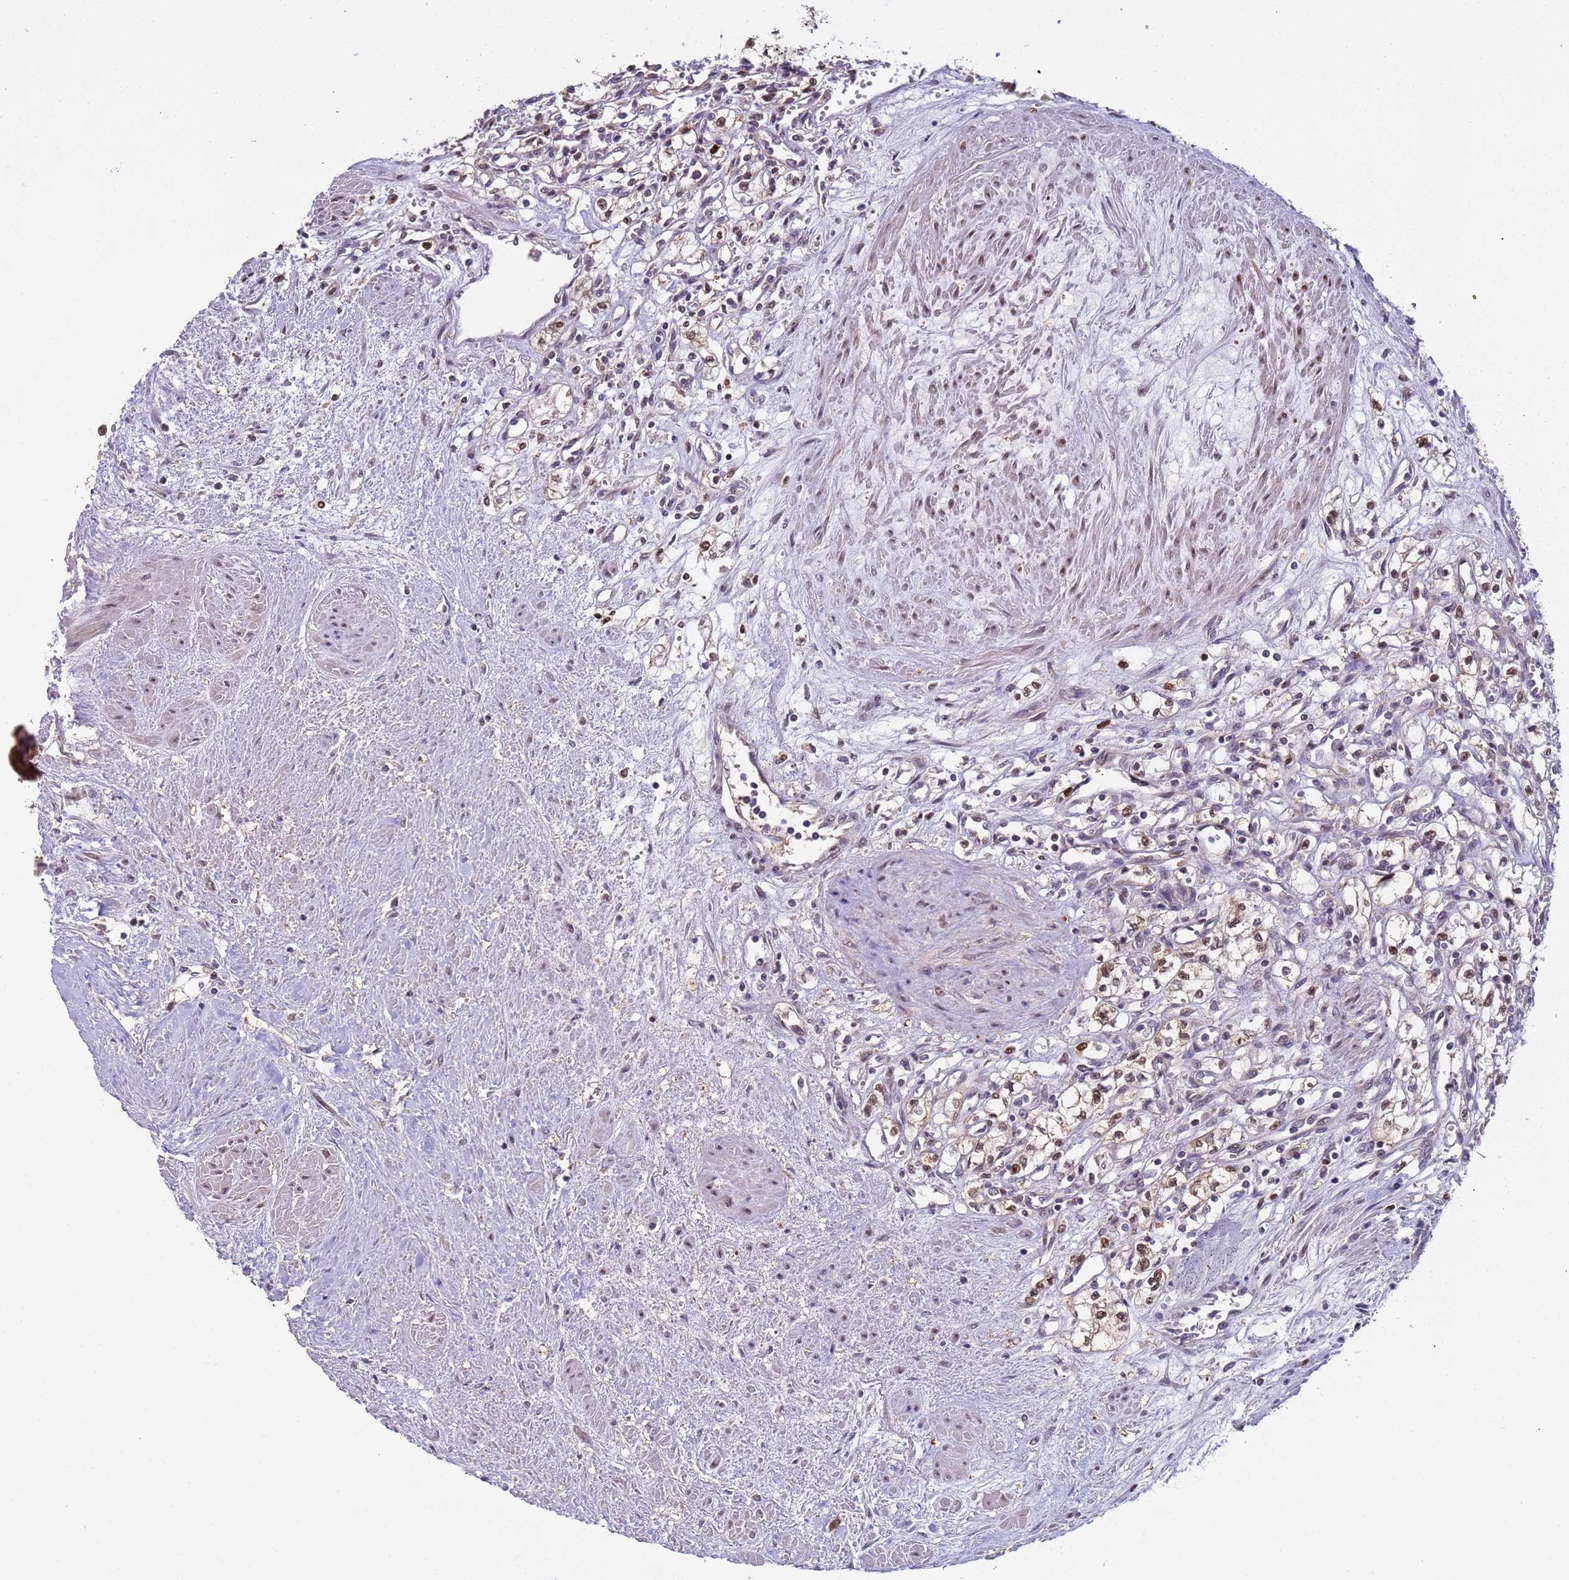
{"staining": {"intensity": "moderate", "quantity": "25%-75%", "location": "cytoplasmic/membranous,nuclear"}, "tissue": "renal cancer", "cell_type": "Tumor cells", "image_type": "cancer", "snomed": [{"axis": "morphology", "description": "Adenocarcinoma, NOS"}, {"axis": "topography", "description": "Kidney"}], "caption": "This is a histology image of immunohistochemistry staining of adenocarcinoma (renal), which shows moderate positivity in the cytoplasmic/membranous and nuclear of tumor cells.", "gene": "ZBTB5", "patient": {"sex": "male", "age": 59}}